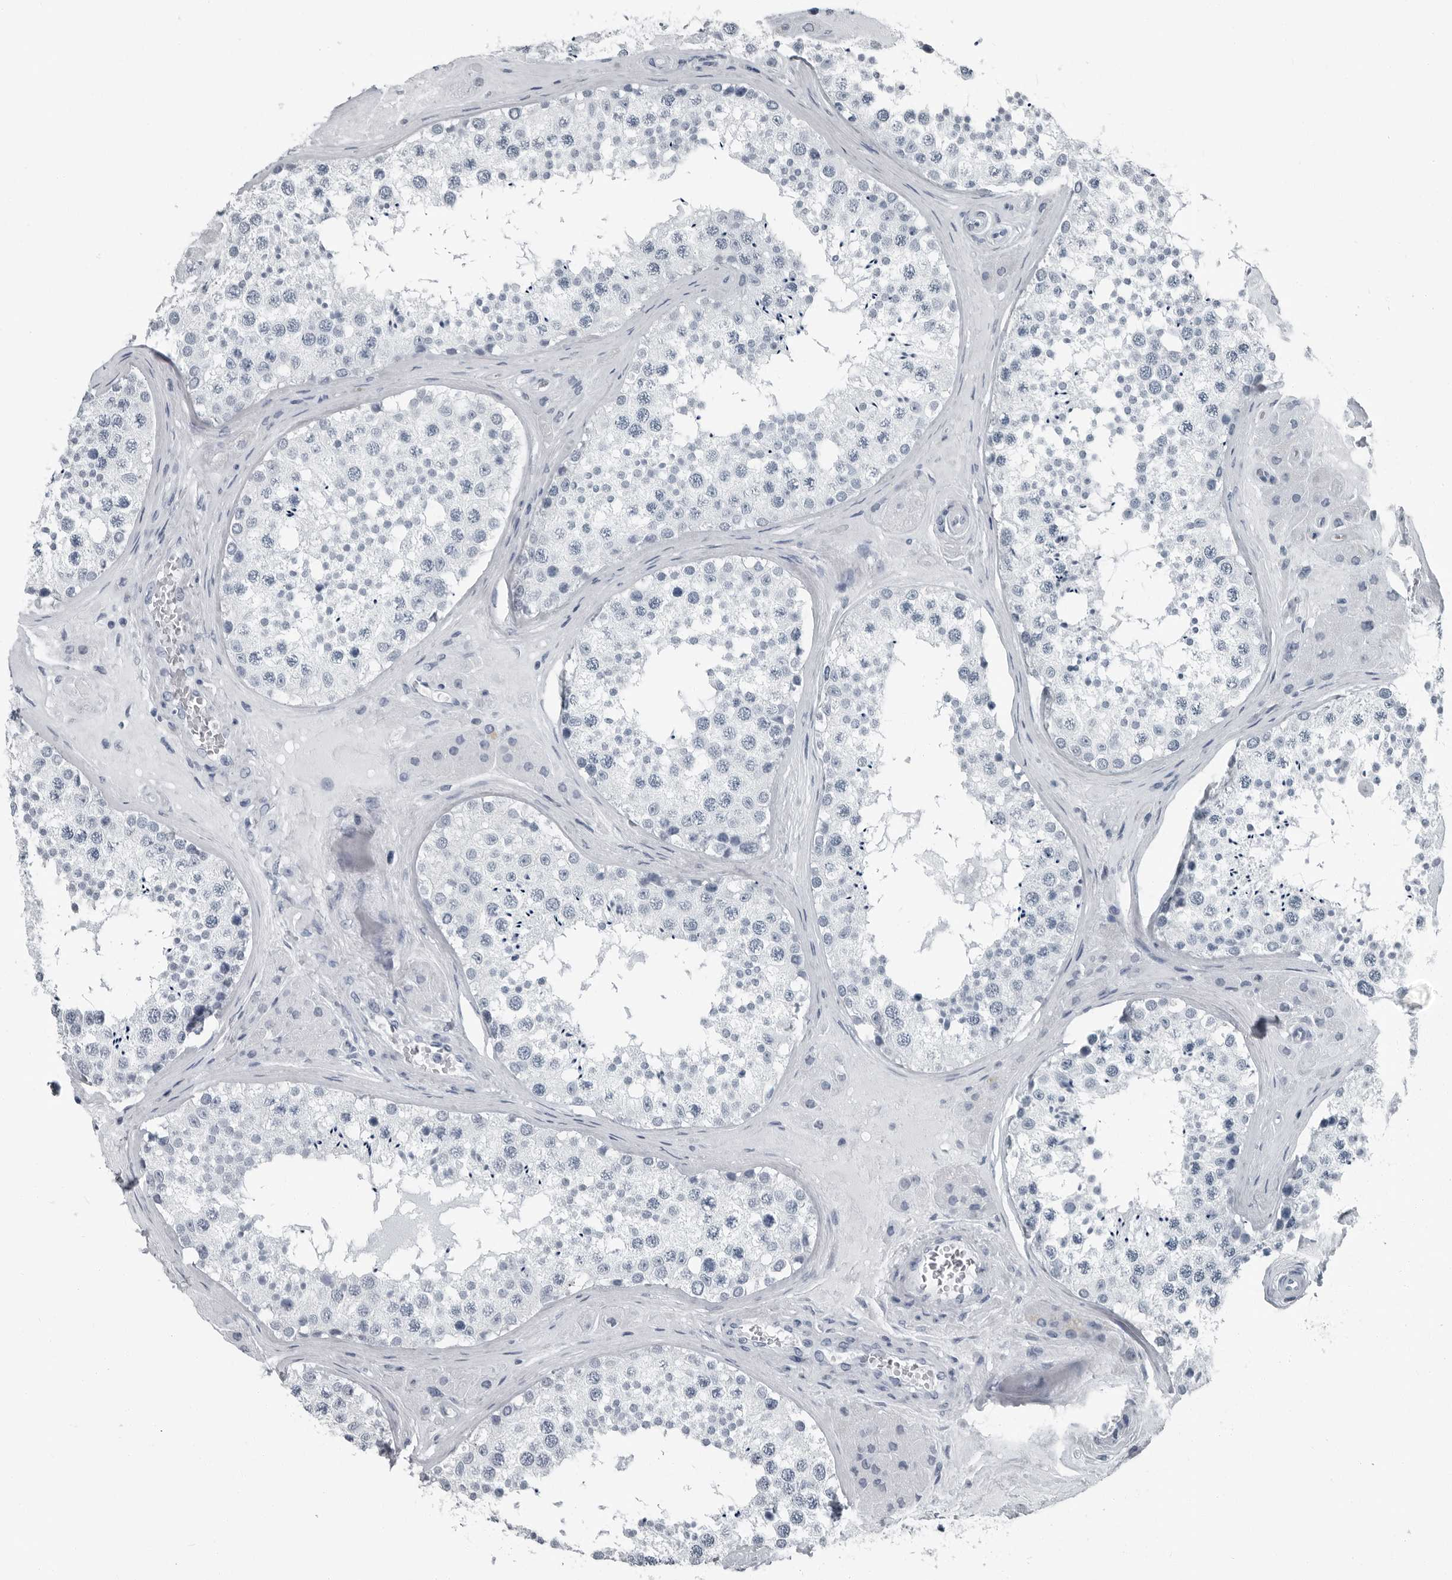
{"staining": {"intensity": "negative", "quantity": "none", "location": "none"}, "tissue": "testis", "cell_type": "Cells in seminiferous ducts", "image_type": "normal", "snomed": [{"axis": "morphology", "description": "Normal tissue, NOS"}, {"axis": "topography", "description": "Testis"}], "caption": "This histopathology image is of normal testis stained with immunohistochemistry (IHC) to label a protein in brown with the nuclei are counter-stained blue. There is no expression in cells in seminiferous ducts.", "gene": "PRSS1", "patient": {"sex": "male", "age": 46}}